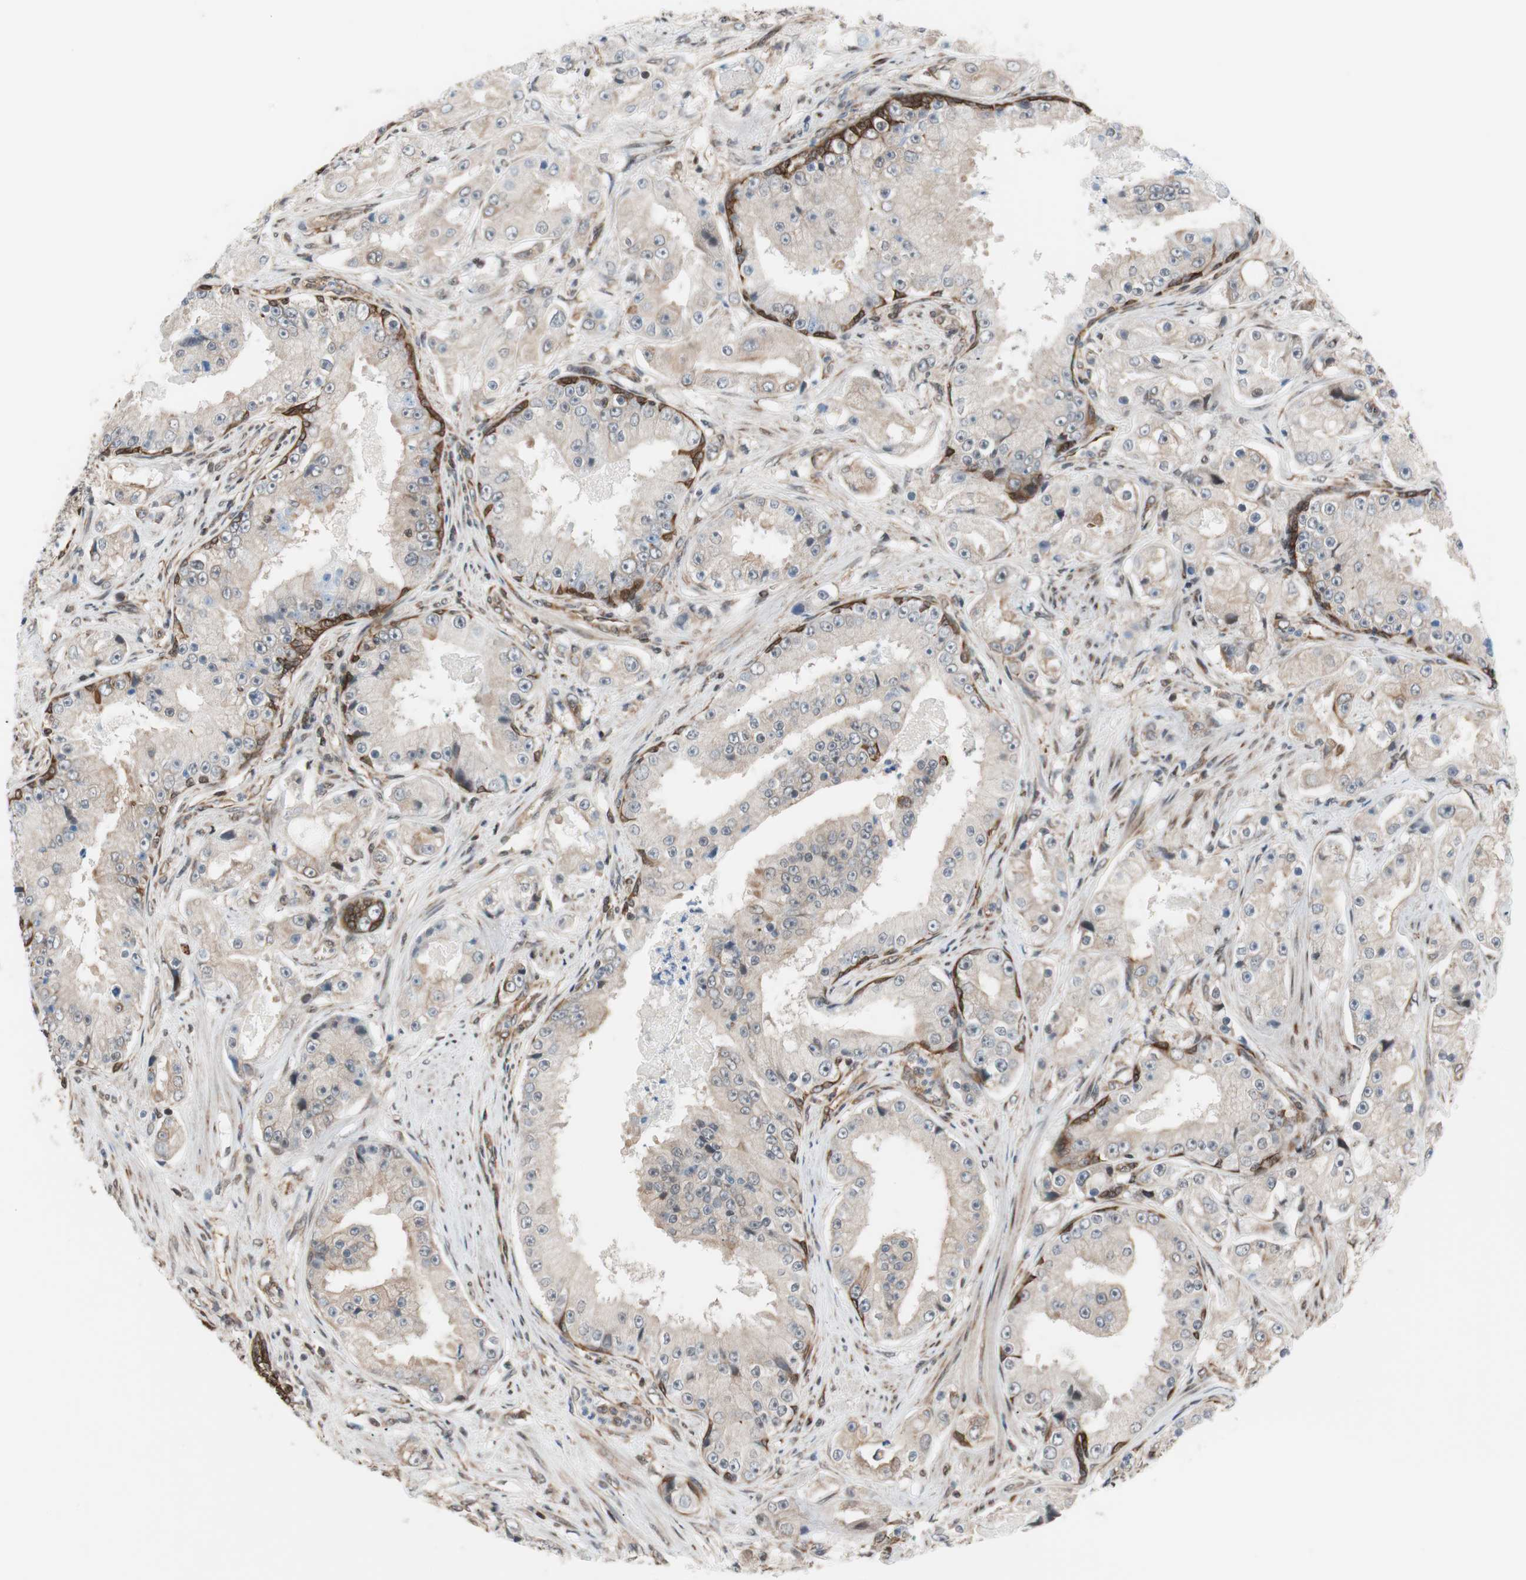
{"staining": {"intensity": "strong", "quantity": "<25%", "location": "cytoplasmic/membranous"}, "tissue": "prostate cancer", "cell_type": "Tumor cells", "image_type": "cancer", "snomed": [{"axis": "morphology", "description": "Adenocarcinoma, High grade"}, {"axis": "topography", "description": "Prostate"}], "caption": "Immunohistochemistry (DAB) staining of prostate cancer demonstrates strong cytoplasmic/membranous protein positivity in about <25% of tumor cells.", "gene": "ZNF512B", "patient": {"sex": "male", "age": 73}}